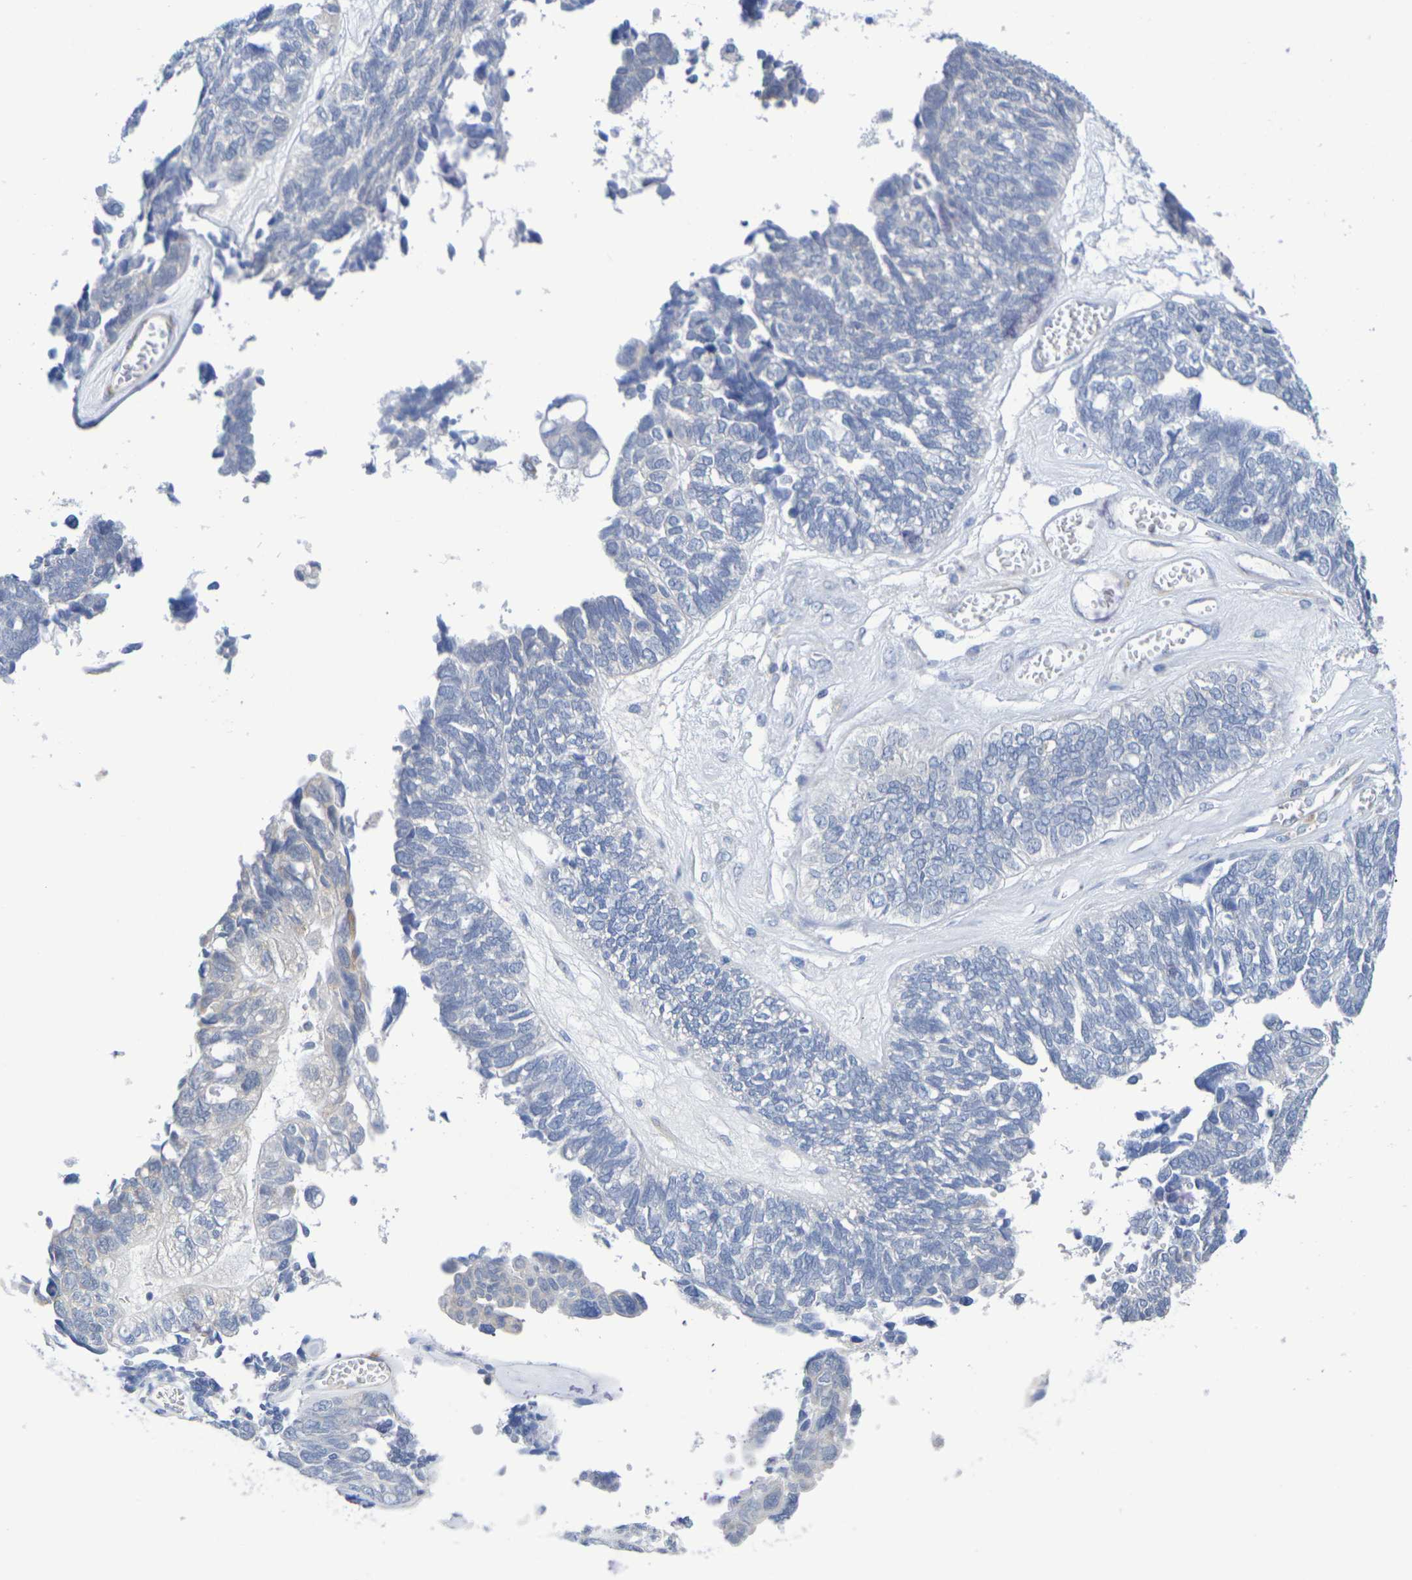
{"staining": {"intensity": "negative", "quantity": "none", "location": "none"}, "tissue": "ovarian cancer", "cell_type": "Tumor cells", "image_type": "cancer", "snomed": [{"axis": "morphology", "description": "Cystadenocarcinoma, serous, NOS"}, {"axis": "topography", "description": "Ovary"}], "caption": "High power microscopy photomicrograph of an immunohistochemistry micrograph of ovarian serous cystadenocarcinoma, revealing no significant expression in tumor cells.", "gene": "TMCC3", "patient": {"sex": "female", "age": 79}}